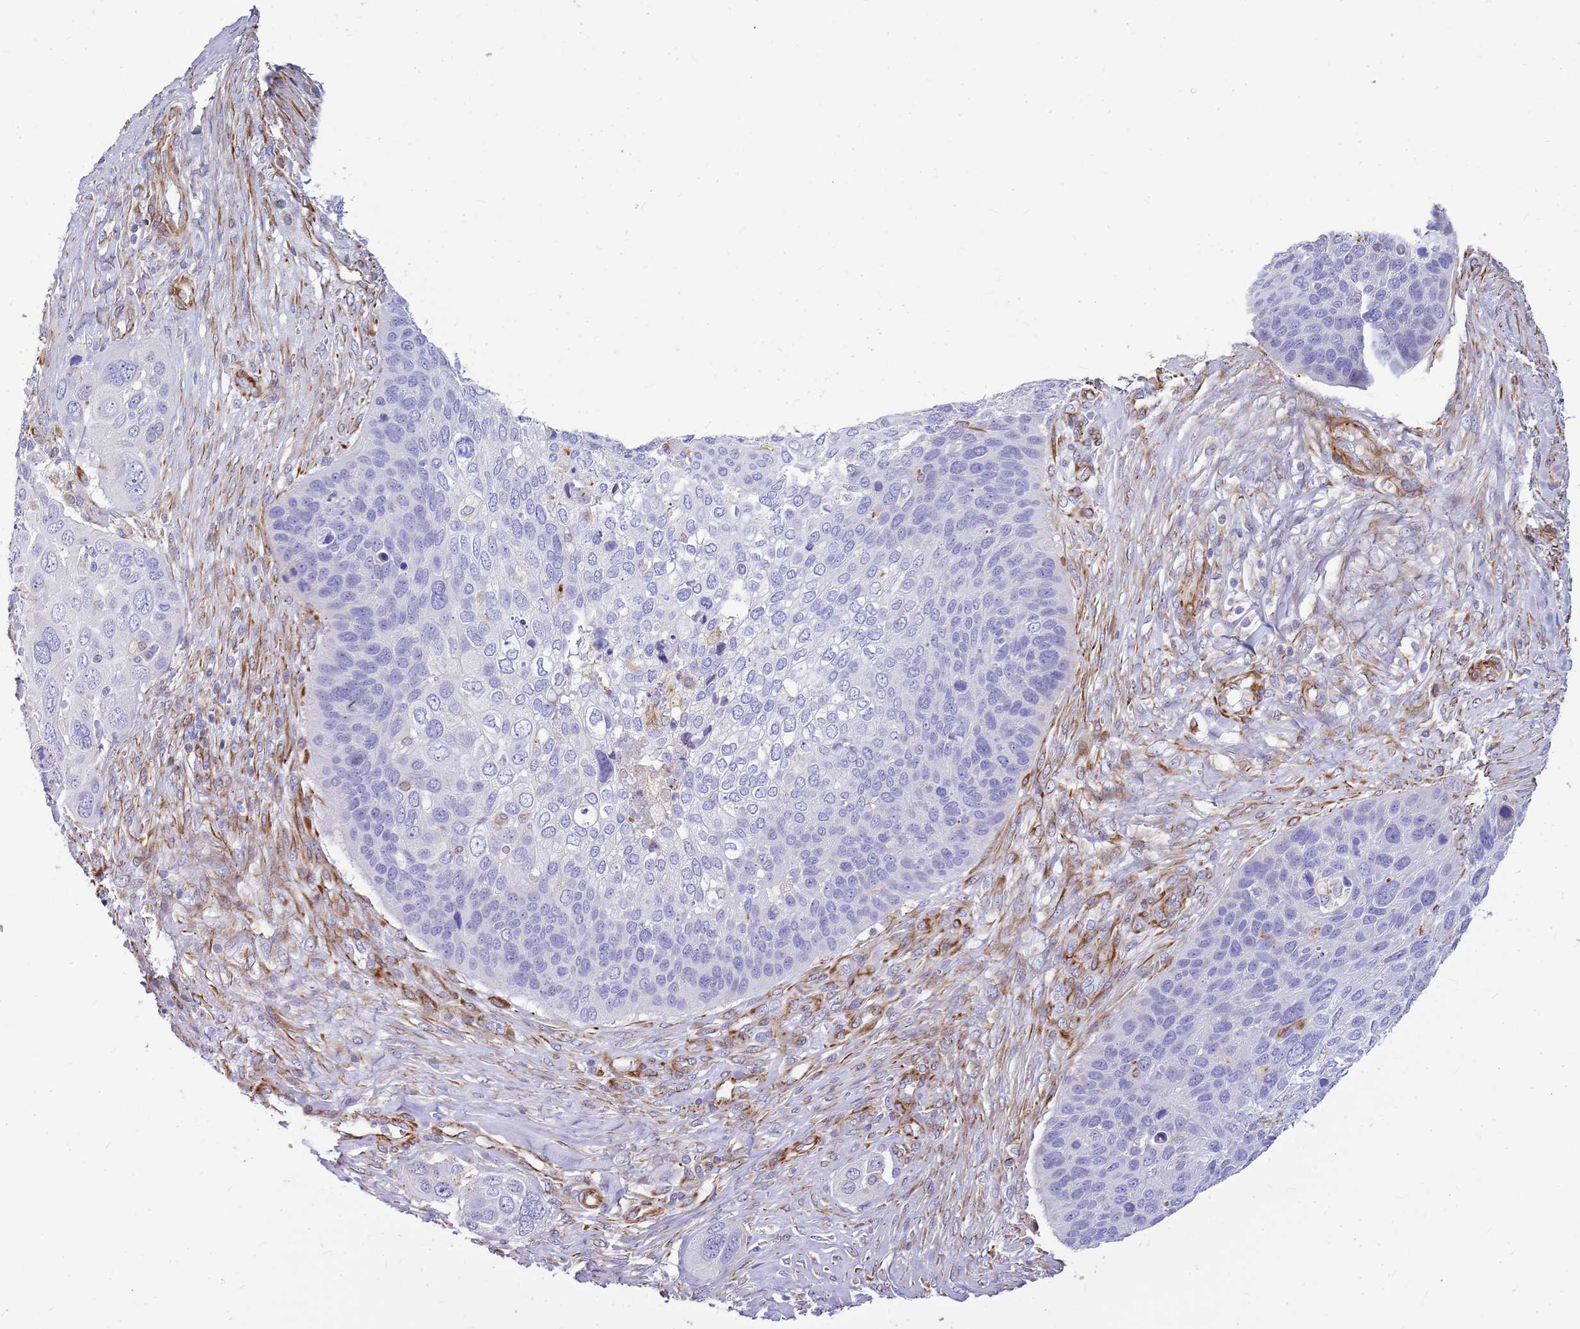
{"staining": {"intensity": "negative", "quantity": "none", "location": "none"}, "tissue": "skin cancer", "cell_type": "Tumor cells", "image_type": "cancer", "snomed": [{"axis": "morphology", "description": "Basal cell carcinoma"}, {"axis": "topography", "description": "Skin"}], "caption": "Immunohistochemistry micrograph of neoplastic tissue: skin cancer (basal cell carcinoma) stained with DAB shows no significant protein staining in tumor cells.", "gene": "ZDHHC1", "patient": {"sex": "female", "age": 74}}